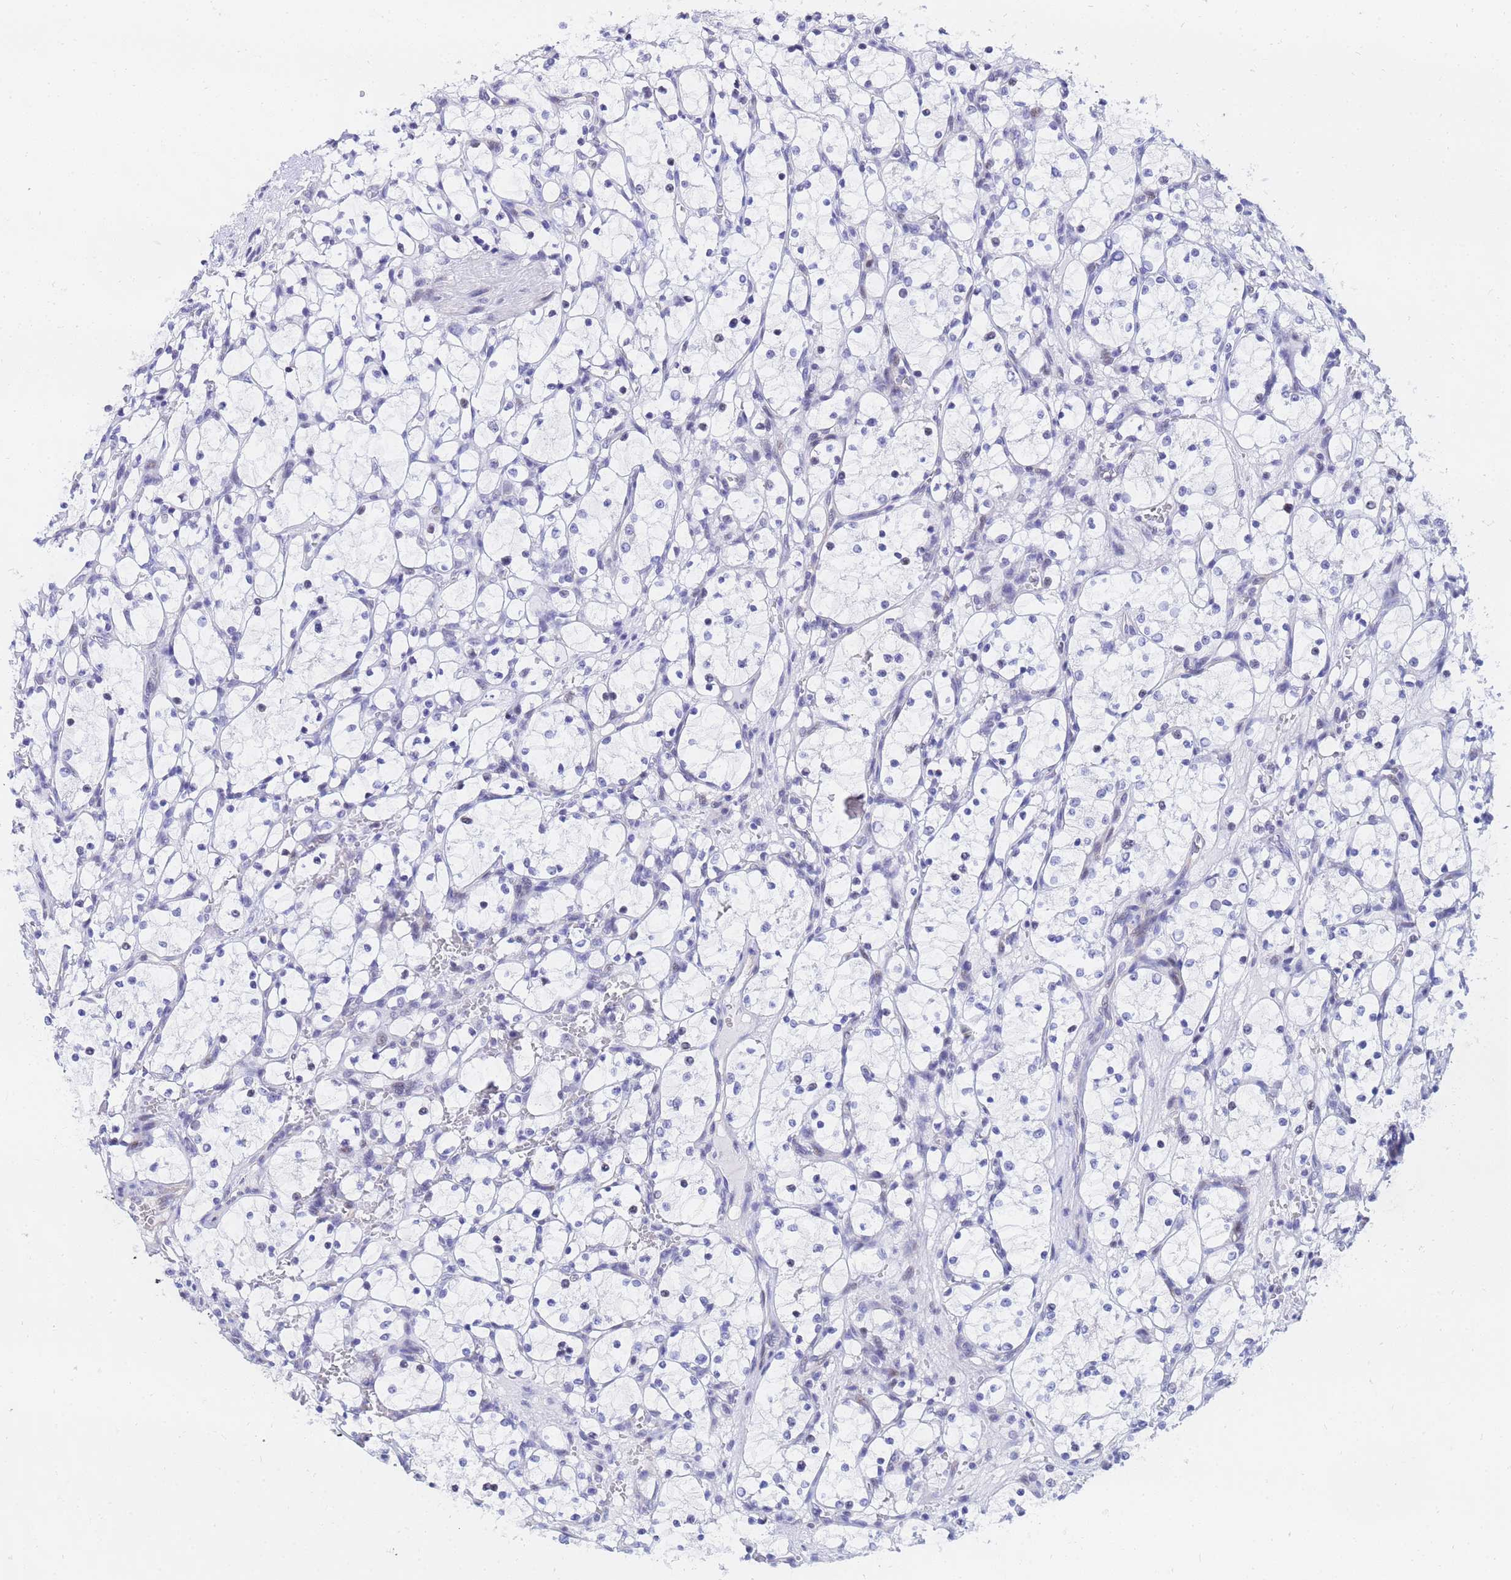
{"staining": {"intensity": "negative", "quantity": "none", "location": "none"}, "tissue": "renal cancer", "cell_type": "Tumor cells", "image_type": "cancer", "snomed": [{"axis": "morphology", "description": "Adenocarcinoma, NOS"}, {"axis": "topography", "description": "Kidney"}], "caption": "An immunohistochemistry (IHC) image of renal cancer is shown. There is no staining in tumor cells of renal cancer.", "gene": "CKMT1A", "patient": {"sex": "female", "age": 69}}